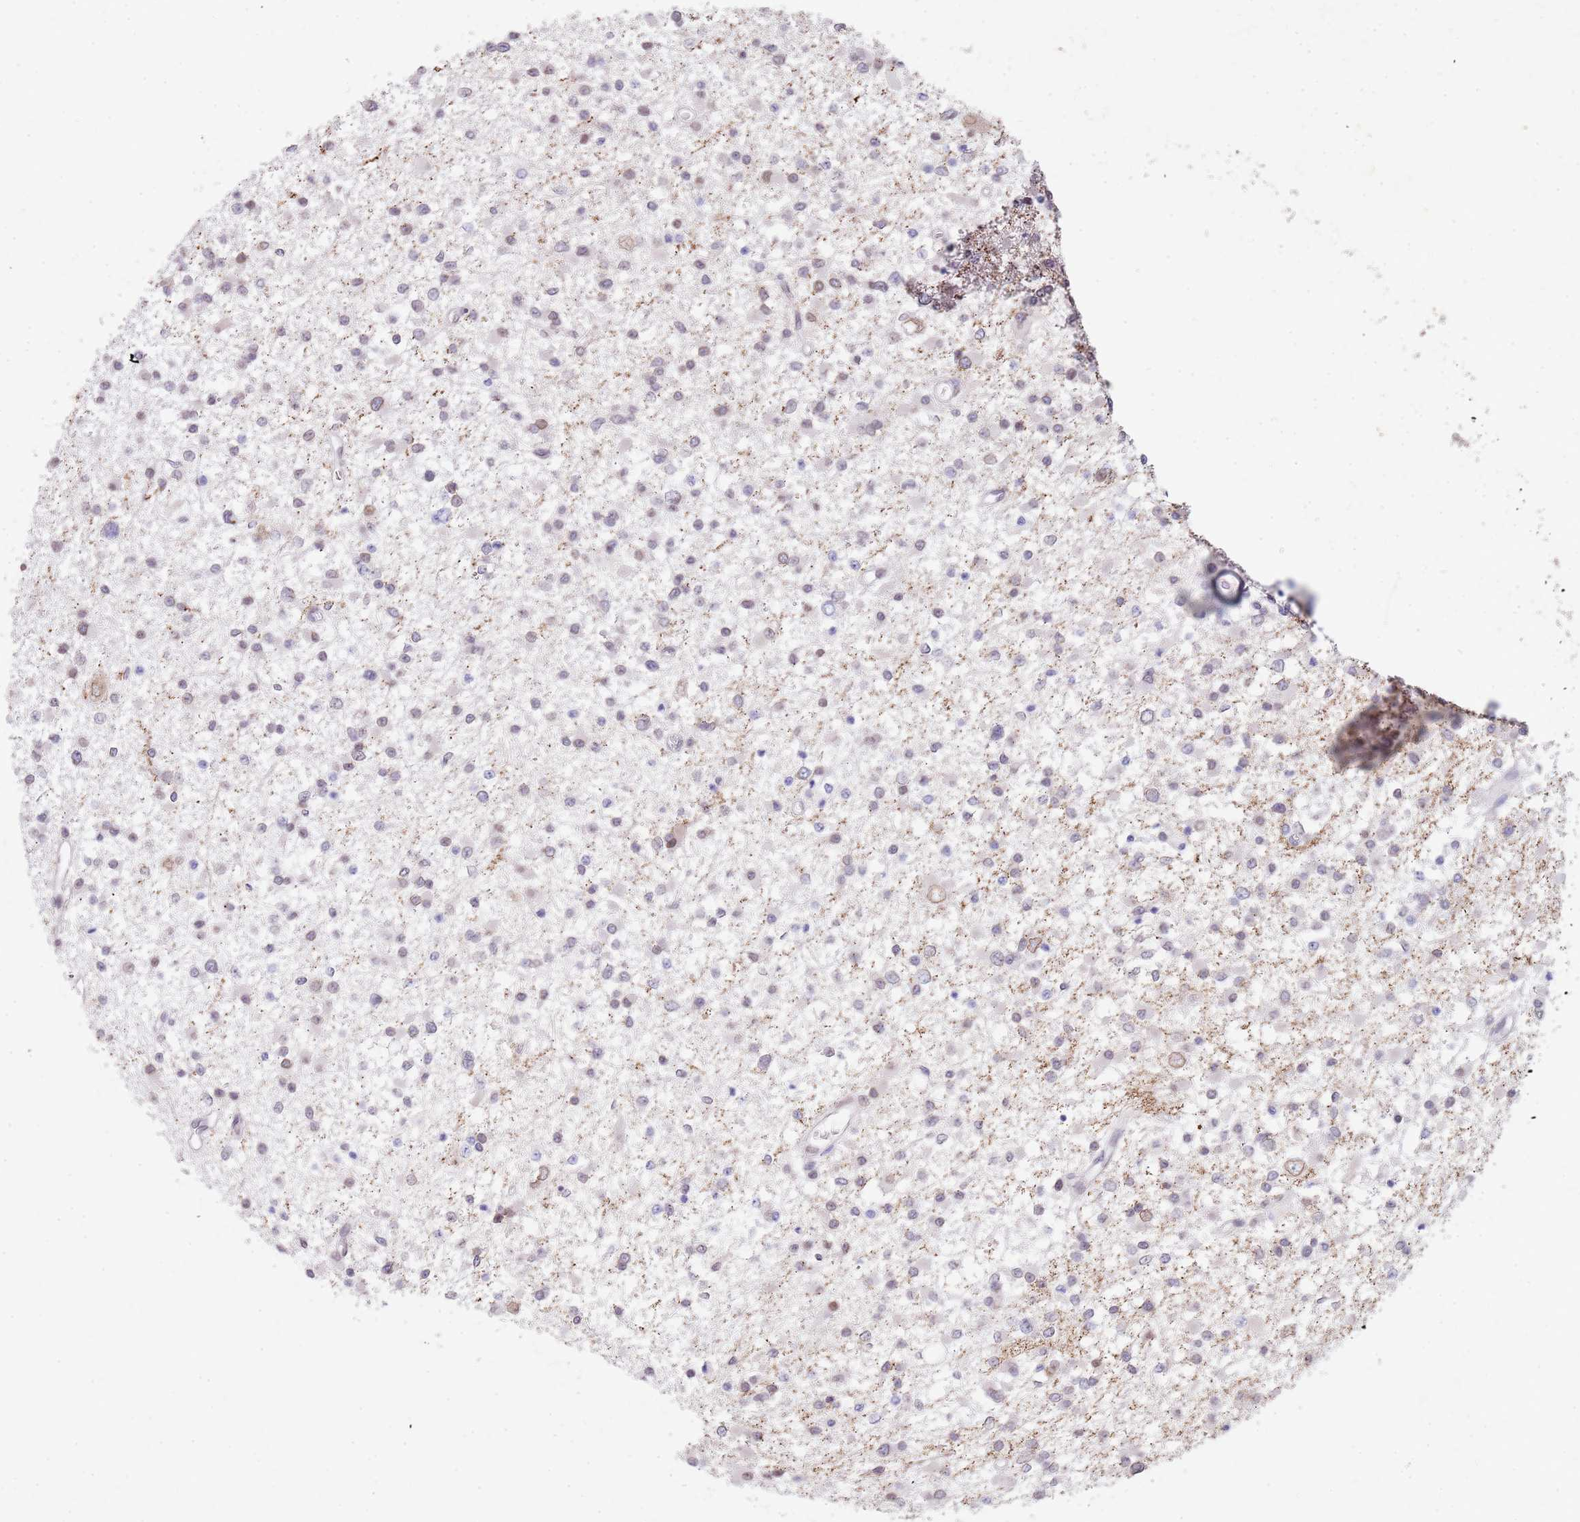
{"staining": {"intensity": "negative", "quantity": "none", "location": "none"}, "tissue": "glioma", "cell_type": "Tumor cells", "image_type": "cancer", "snomed": [{"axis": "morphology", "description": "Glioma, malignant, Low grade"}, {"axis": "topography", "description": "Brain"}], "caption": "There is no significant positivity in tumor cells of malignant glioma (low-grade).", "gene": "KLHDC2", "patient": {"sex": "female", "age": 22}}